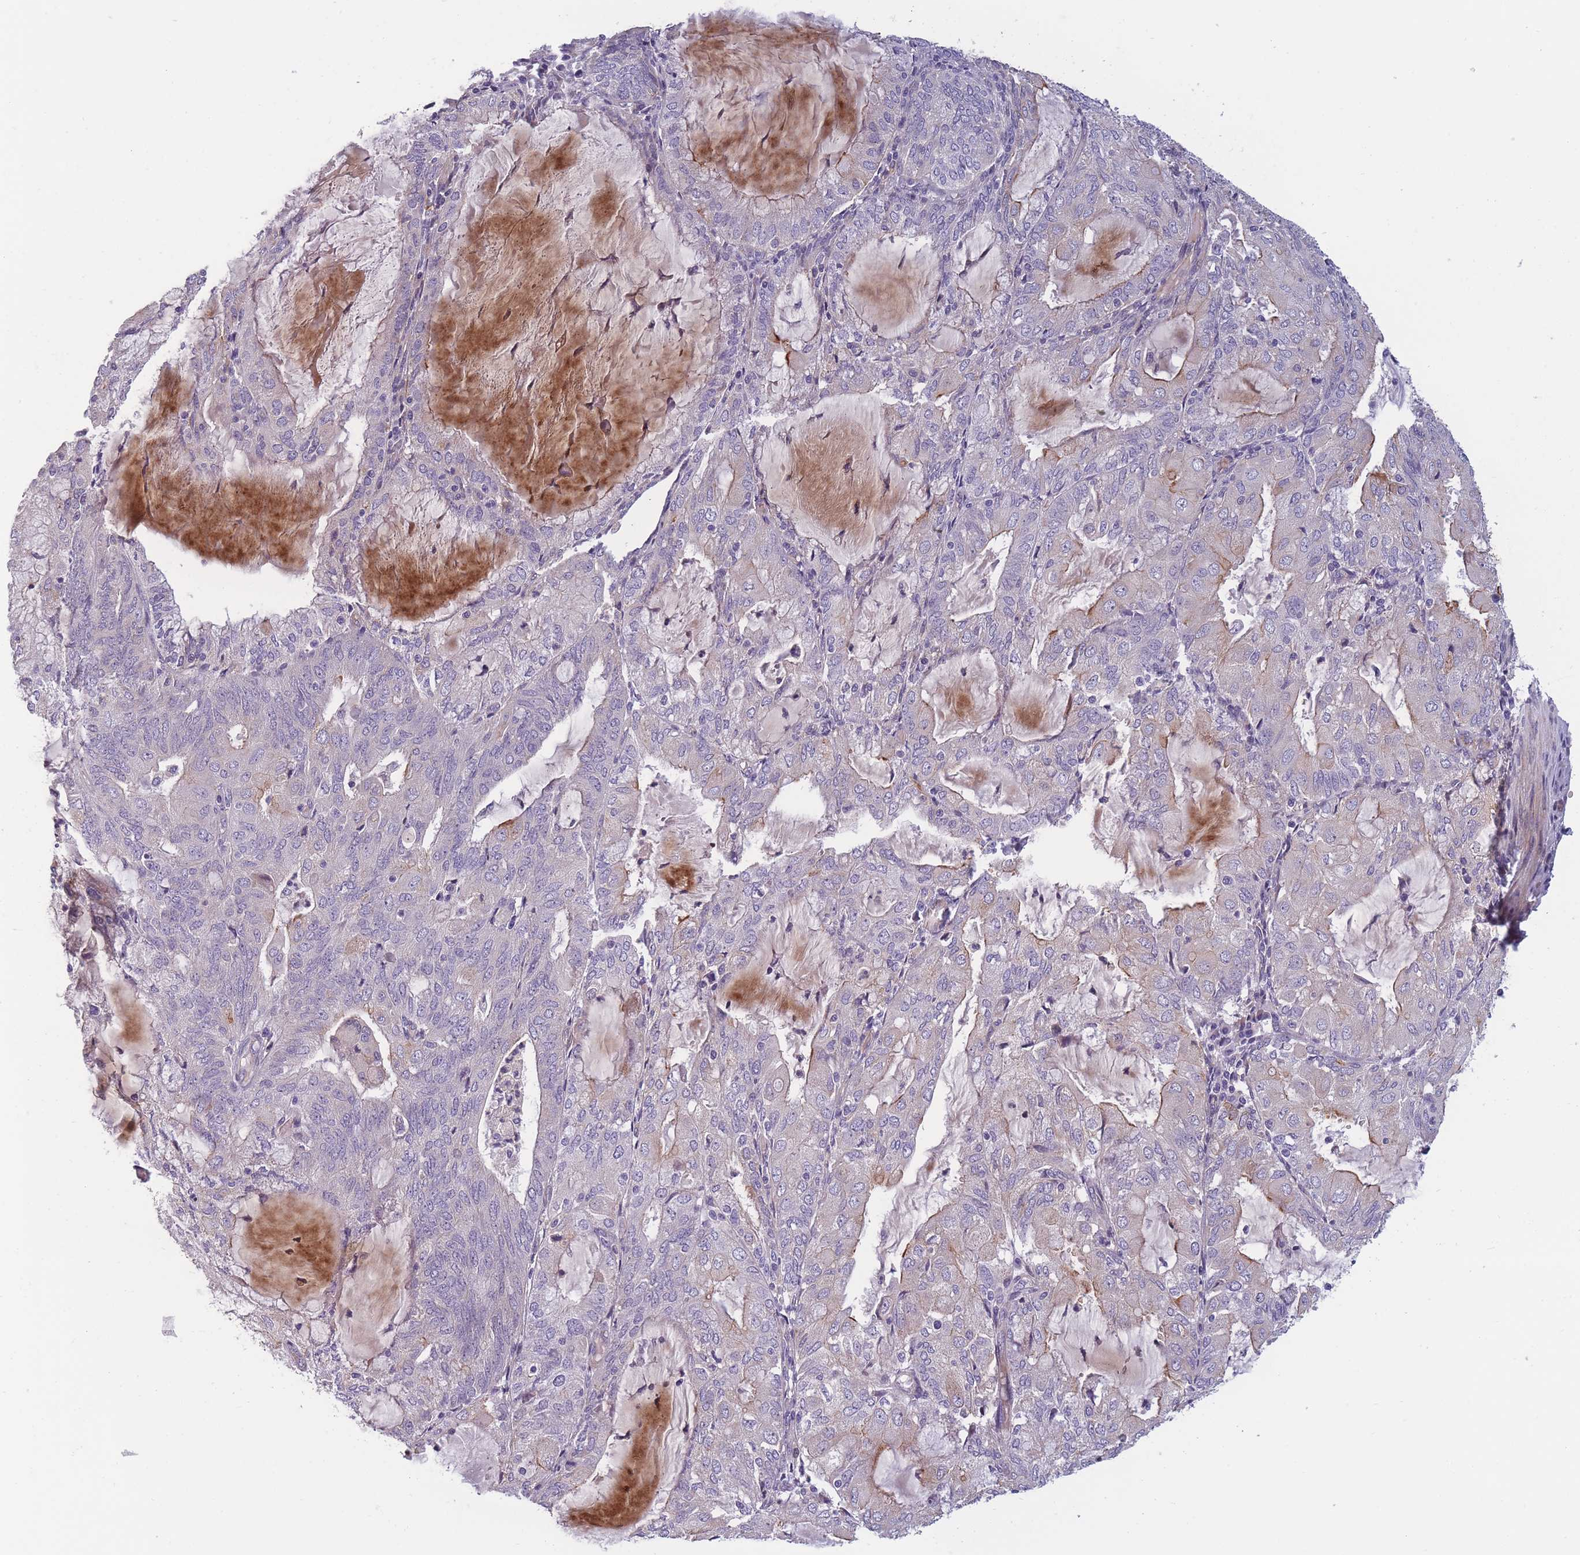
{"staining": {"intensity": "weak", "quantity": "<25%", "location": "cytoplasmic/membranous"}, "tissue": "endometrial cancer", "cell_type": "Tumor cells", "image_type": "cancer", "snomed": [{"axis": "morphology", "description": "Adenocarcinoma, NOS"}, {"axis": "topography", "description": "Endometrium"}], "caption": "Tumor cells are negative for protein expression in human endometrial adenocarcinoma.", "gene": "FAM83F", "patient": {"sex": "female", "age": 81}}